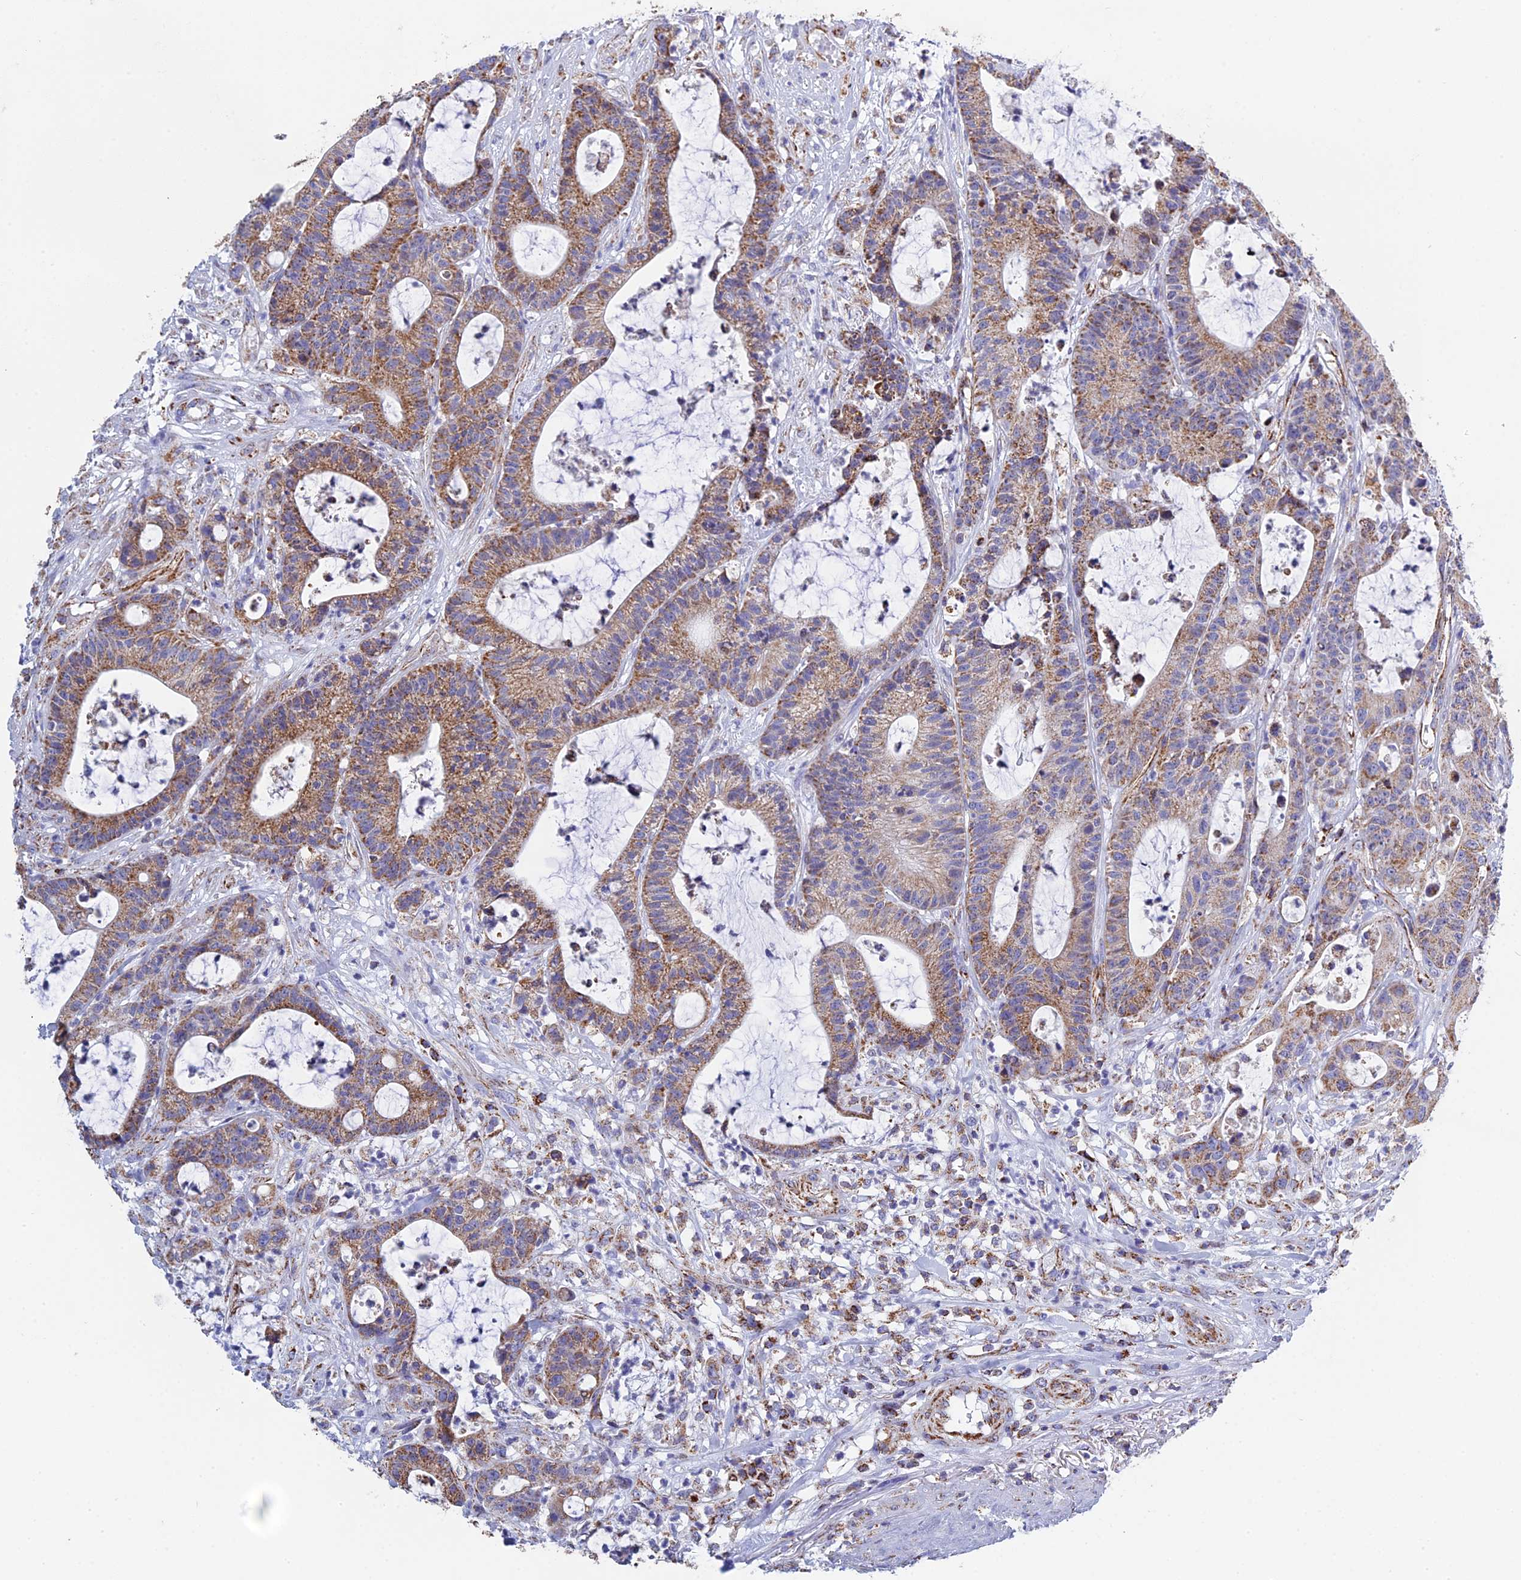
{"staining": {"intensity": "moderate", "quantity": ">75%", "location": "cytoplasmic/membranous"}, "tissue": "colorectal cancer", "cell_type": "Tumor cells", "image_type": "cancer", "snomed": [{"axis": "morphology", "description": "Adenocarcinoma, NOS"}, {"axis": "topography", "description": "Colon"}], "caption": "Colorectal cancer (adenocarcinoma) stained with DAB (3,3'-diaminobenzidine) IHC displays medium levels of moderate cytoplasmic/membranous expression in approximately >75% of tumor cells.", "gene": "NDUFA5", "patient": {"sex": "female", "age": 84}}